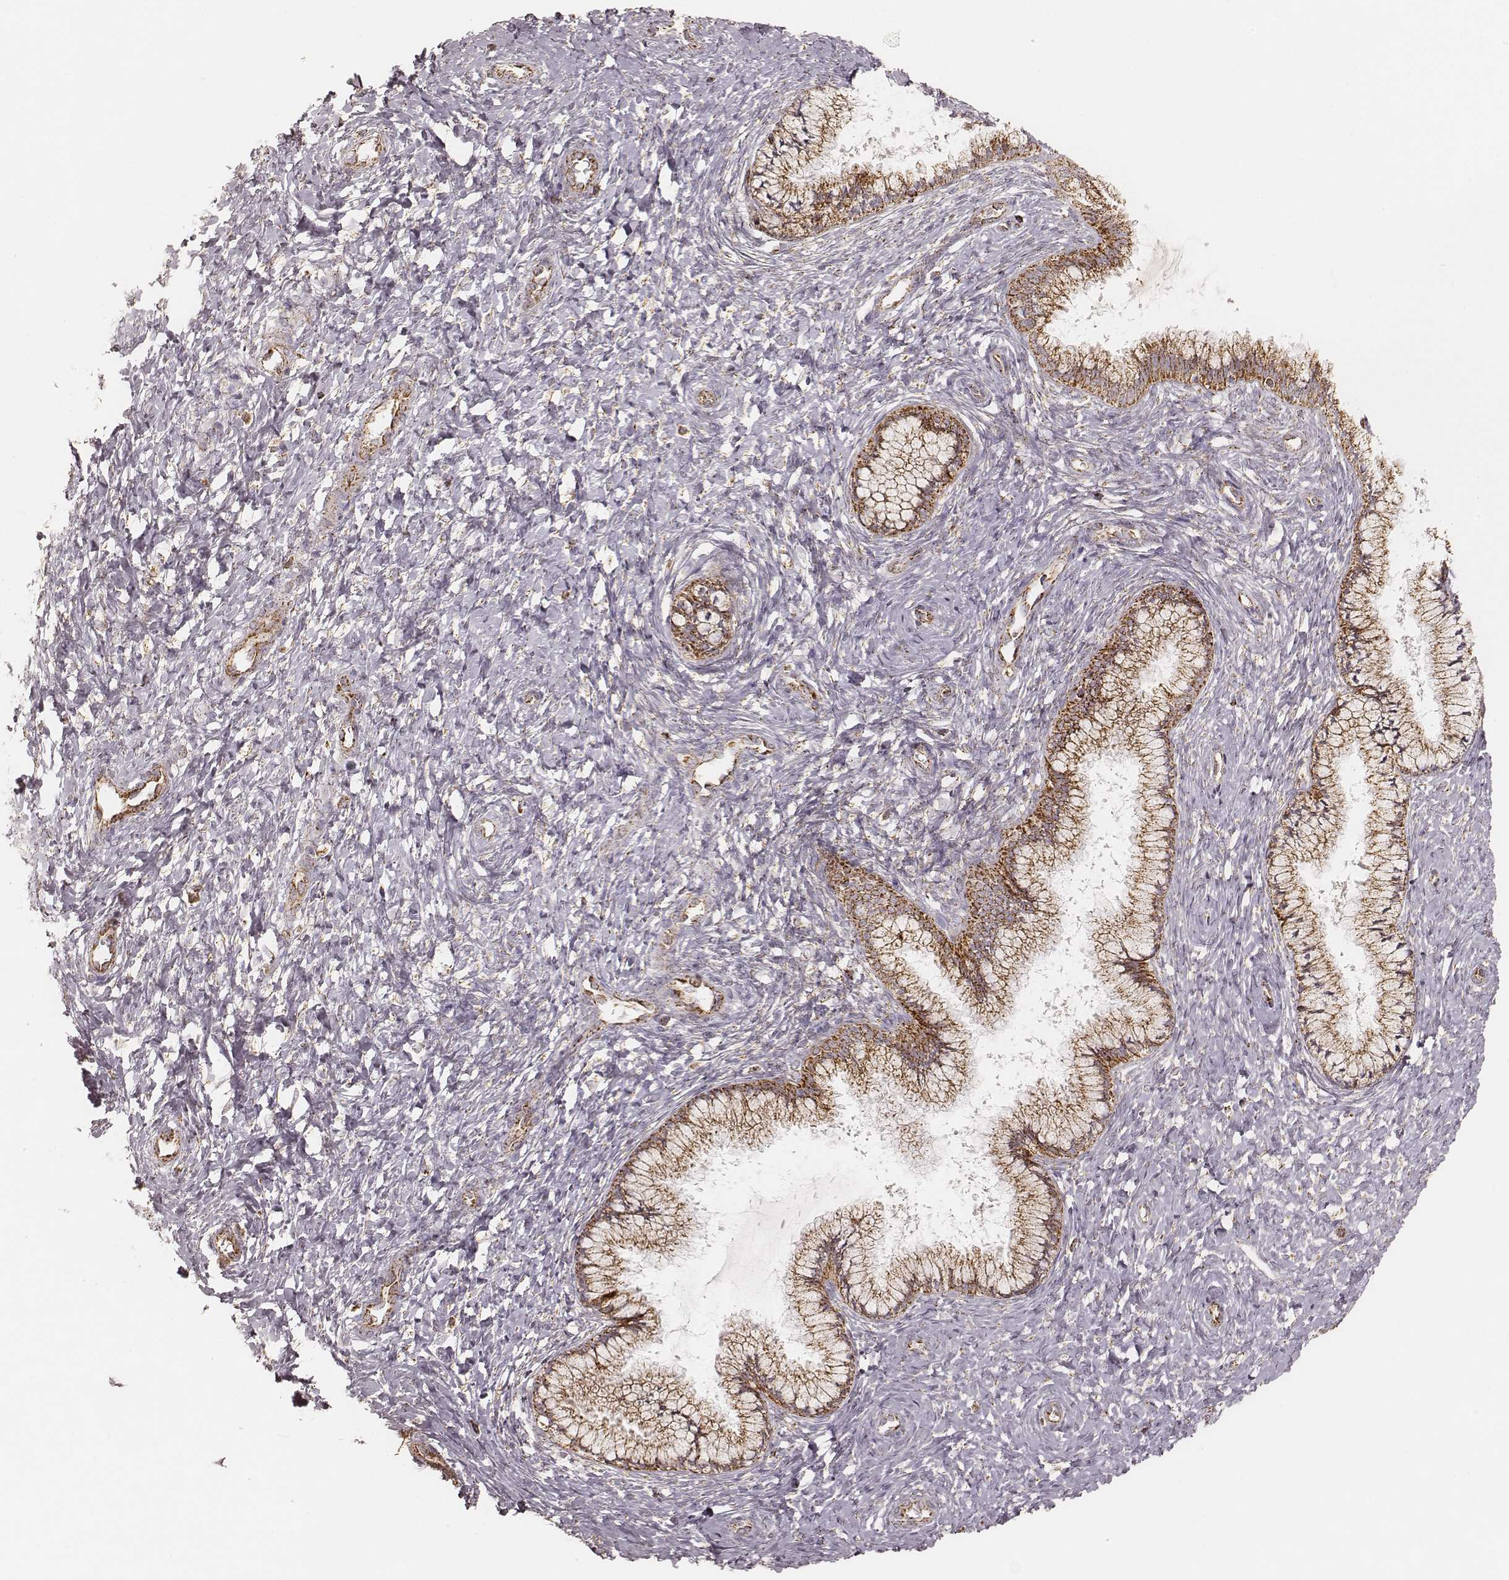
{"staining": {"intensity": "strong", "quantity": ">75%", "location": "cytoplasmic/membranous"}, "tissue": "cervix", "cell_type": "Glandular cells", "image_type": "normal", "snomed": [{"axis": "morphology", "description": "Normal tissue, NOS"}, {"axis": "topography", "description": "Cervix"}], "caption": "Unremarkable cervix displays strong cytoplasmic/membranous positivity in approximately >75% of glandular cells (brown staining indicates protein expression, while blue staining denotes nuclei)..", "gene": "CS", "patient": {"sex": "female", "age": 37}}